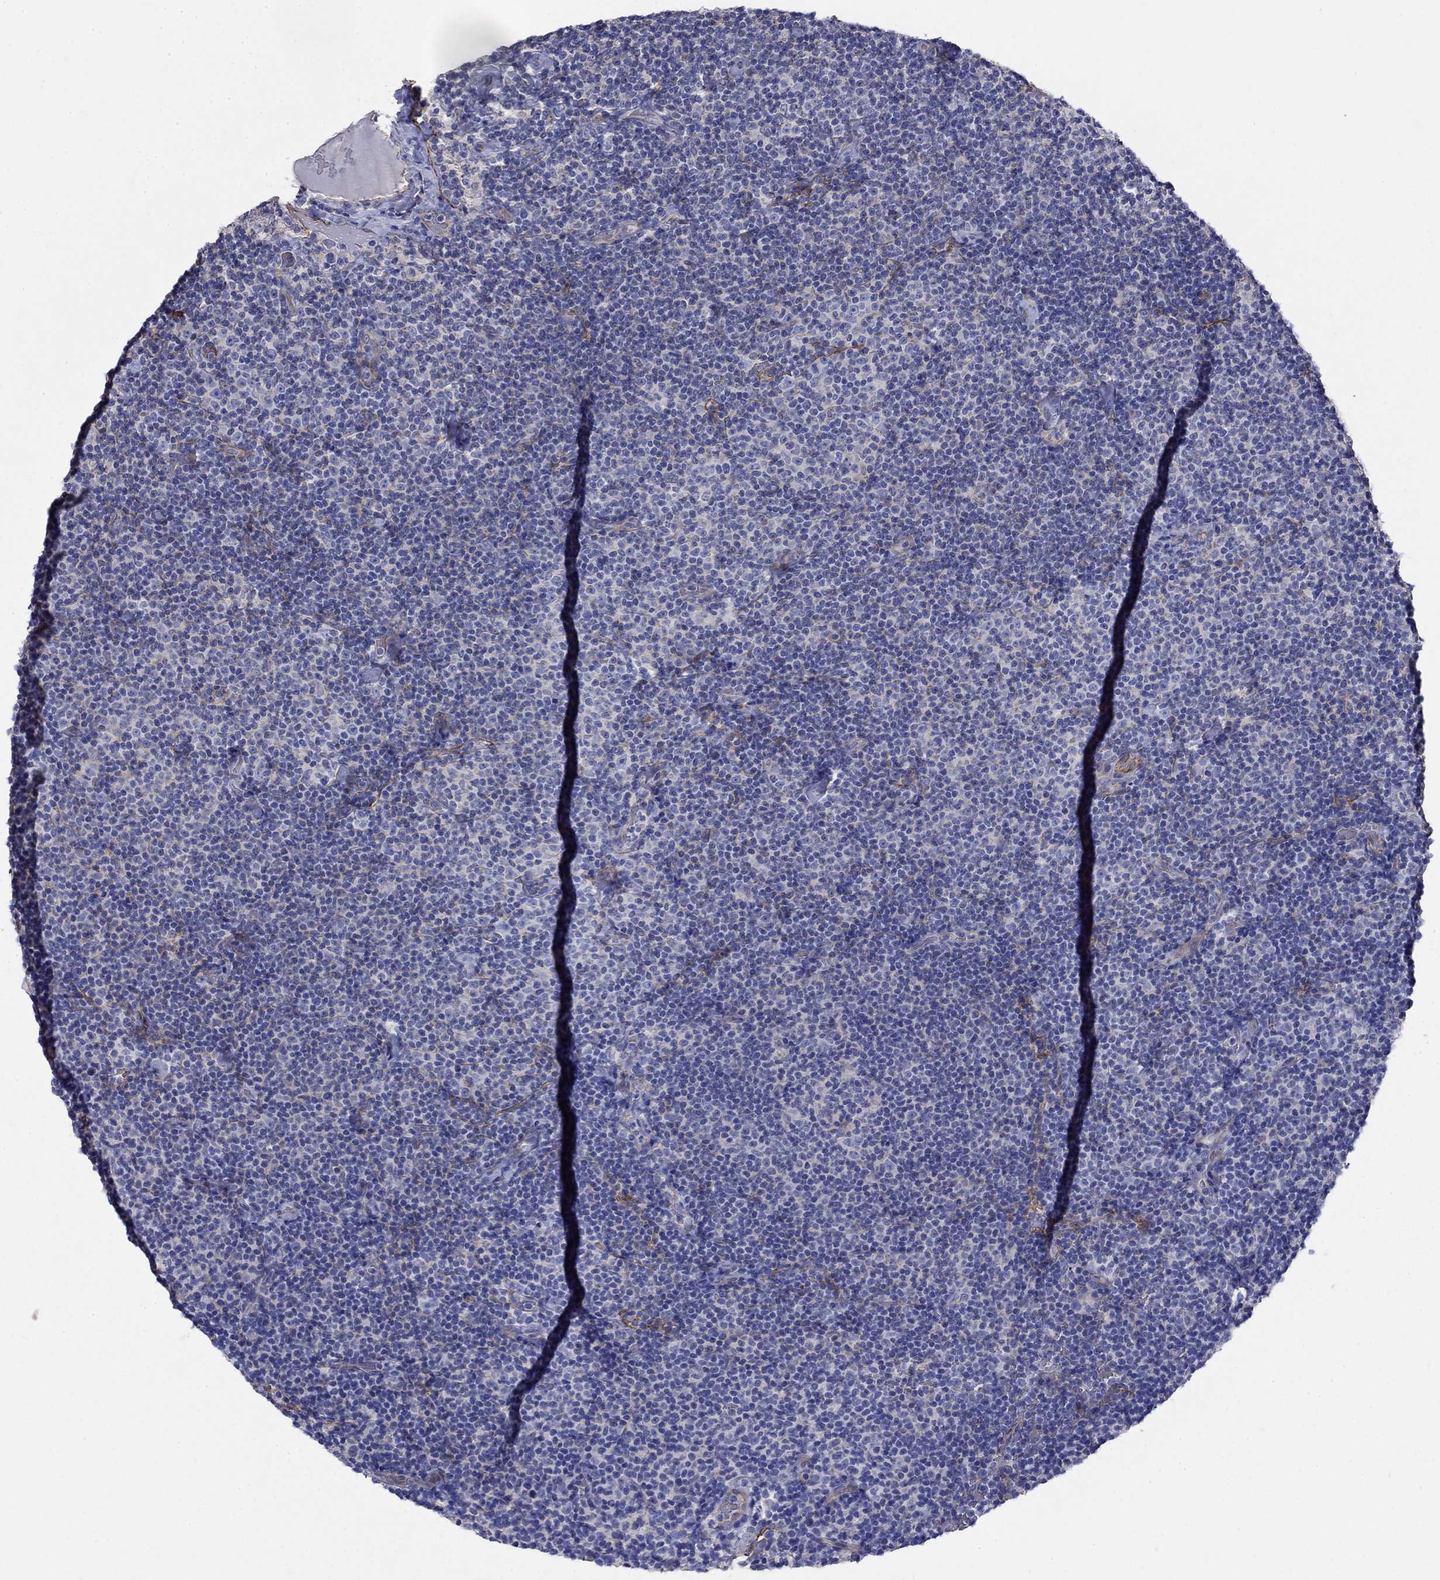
{"staining": {"intensity": "negative", "quantity": "none", "location": "none"}, "tissue": "lymphoma", "cell_type": "Tumor cells", "image_type": "cancer", "snomed": [{"axis": "morphology", "description": "Malignant lymphoma, non-Hodgkin's type, Low grade"}, {"axis": "topography", "description": "Lymph node"}], "caption": "There is no significant positivity in tumor cells of low-grade malignant lymphoma, non-Hodgkin's type. Brightfield microscopy of IHC stained with DAB (3,3'-diaminobenzidine) (brown) and hematoxylin (blue), captured at high magnification.", "gene": "FLNC", "patient": {"sex": "male", "age": 81}}